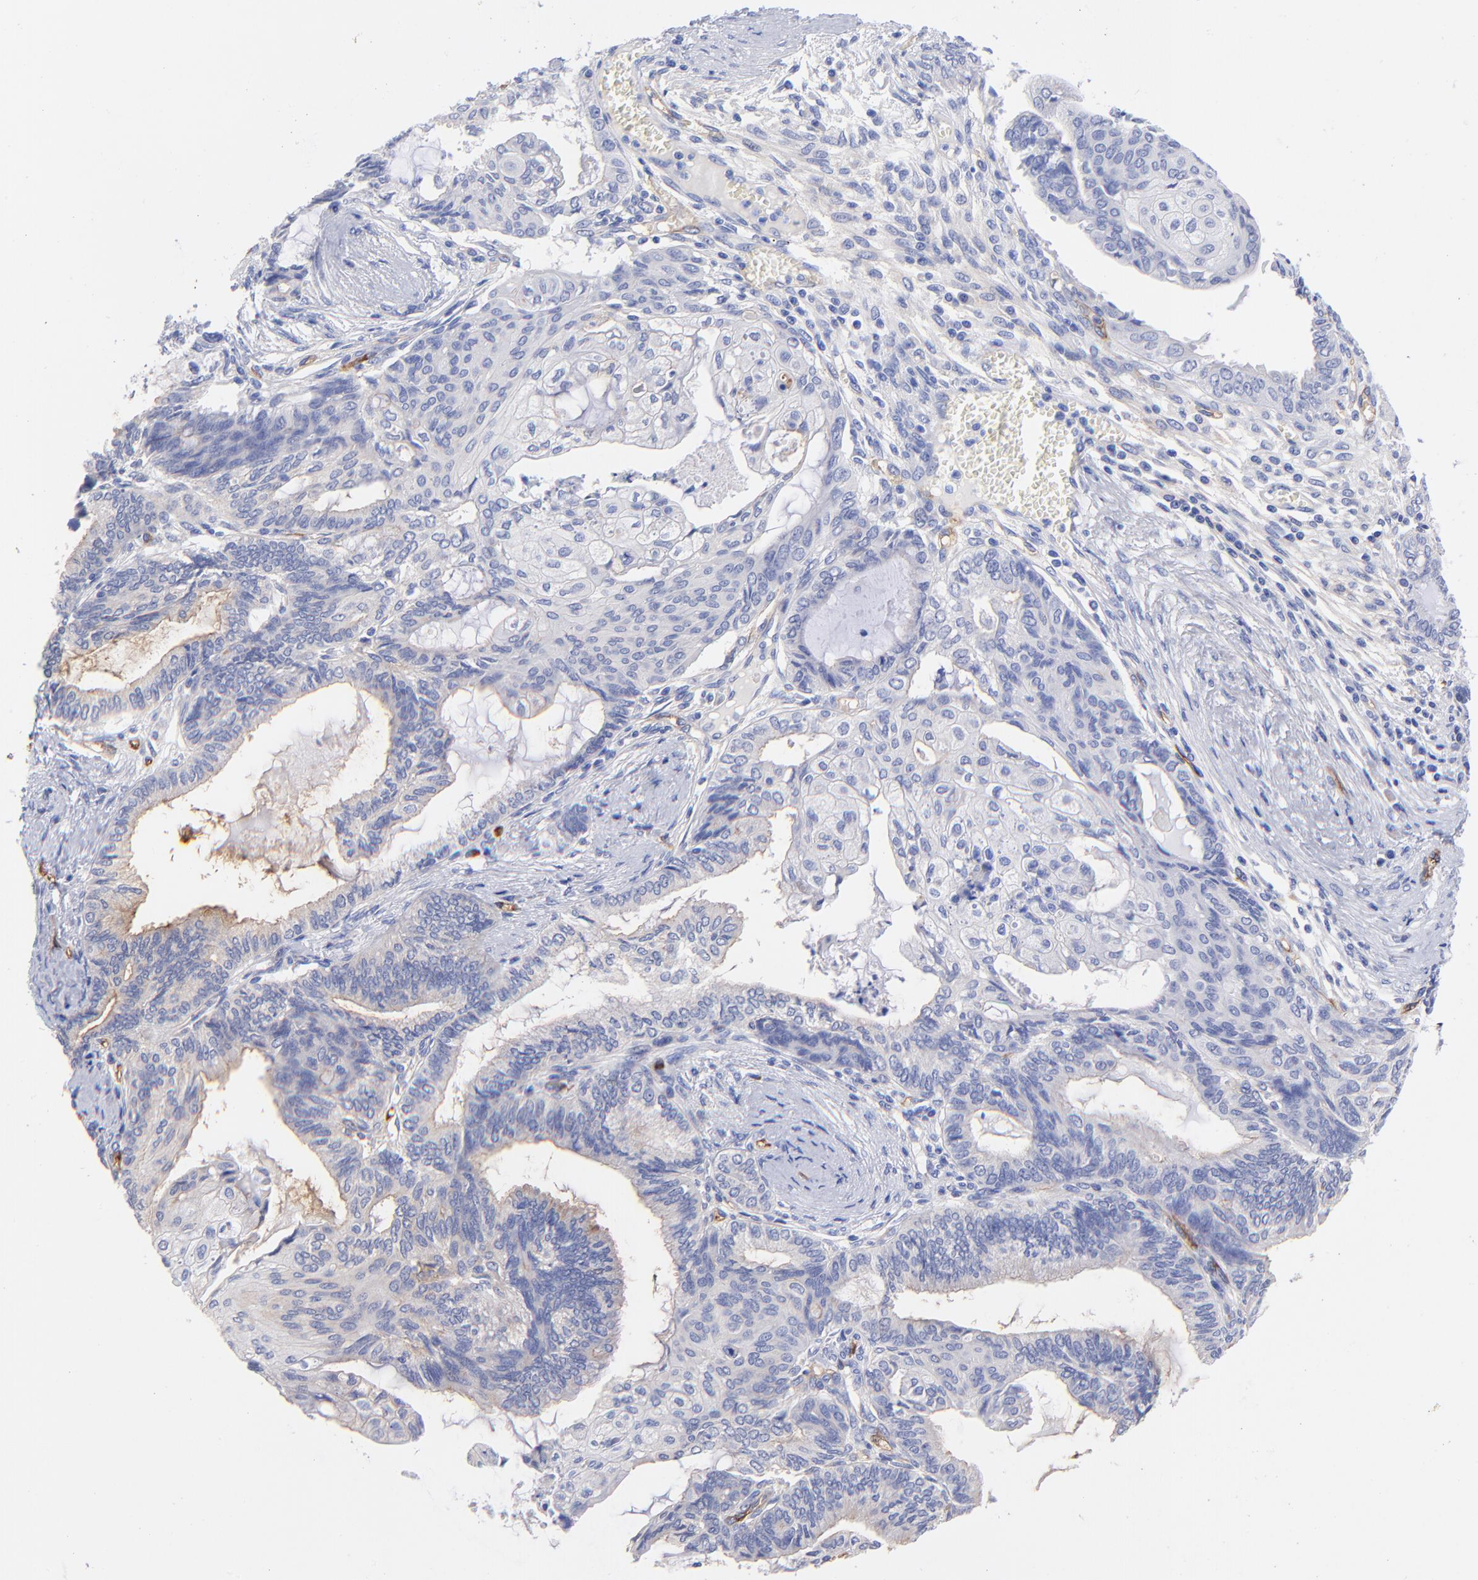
{"staining": {"intensity": "weak", "quantity": "<25%", "location": "cytoplasmic/membranous"}, "tissue": "endometrial cancer", "cell_type": "Tumor cells", "image_type": "cancer", "snomed": [{"axis": "morphology", "description": "Adenocarcinoma, NOS"}, {"axis": "topography", "description": "Endometrium"}], "caption": "Tumor cells are negative for brown protein staining in endometrial adenocarcinoma.", "gene": "SLC44A2", "patient": {"sex": "female", "age": 79}}